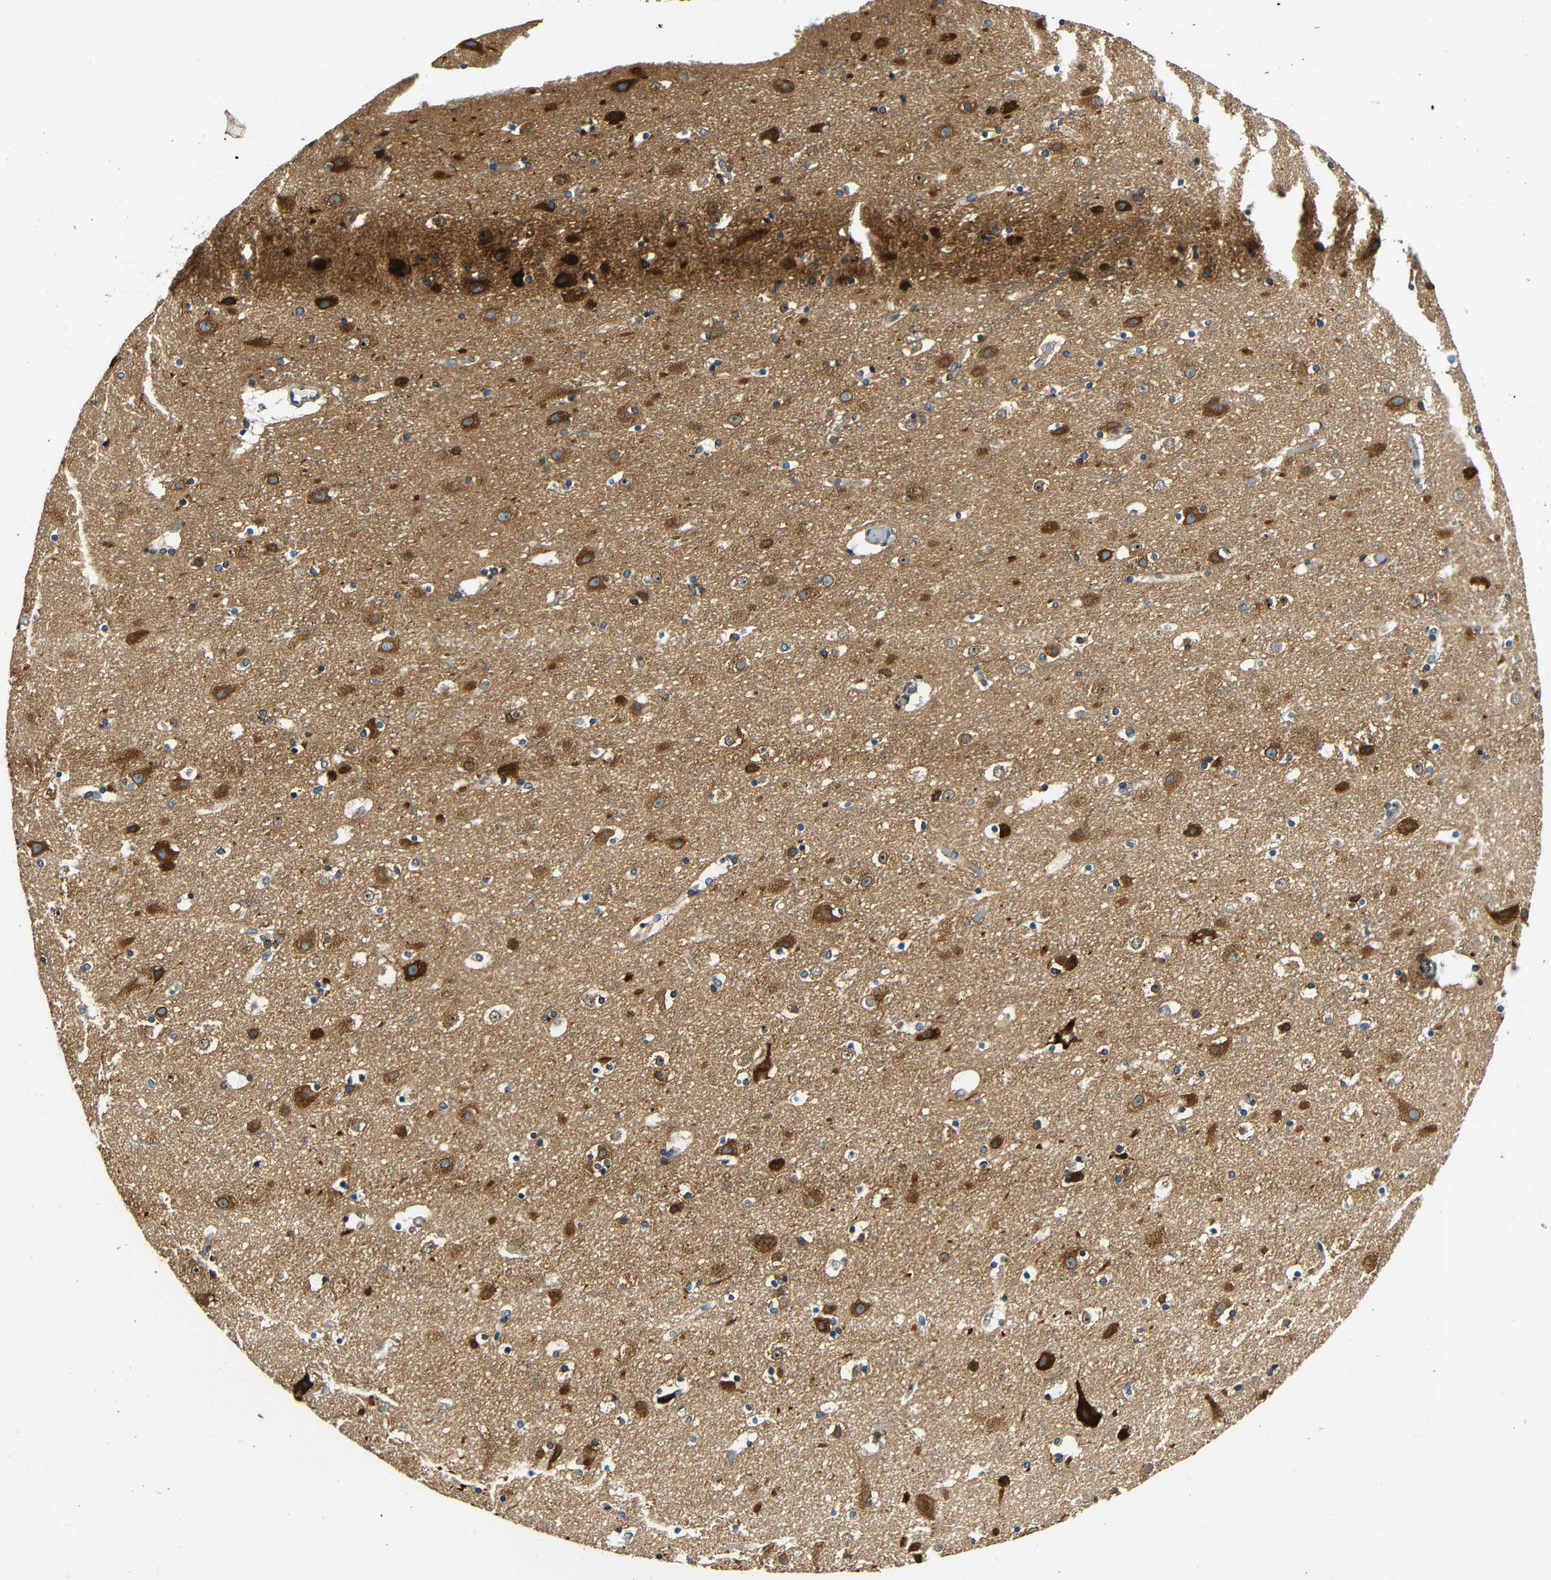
{"staining": {"intensity": "moderate", "quantity": "25%-75%", "location": "cytoplasmic/membranous"}, "tissue": "cerebral cortex", "cell_type": "Endothelial cells", "image_type": "normal", "snomed": [{"axis": "morphology", "description": "Normal tissue, NOS"}, {"axis": "topography", "description": "Cerebral cortex"}], "caption": "DAB (3,3'-diaminobenzidine) immunohistochemical staining of benign cerebral cortex reveals moderate cytoplasmic/membranous protein expression in about 25%-75% of endothelial cells.", "gene": "VAPB", "patient": {"sex": "male", "age": 45}}